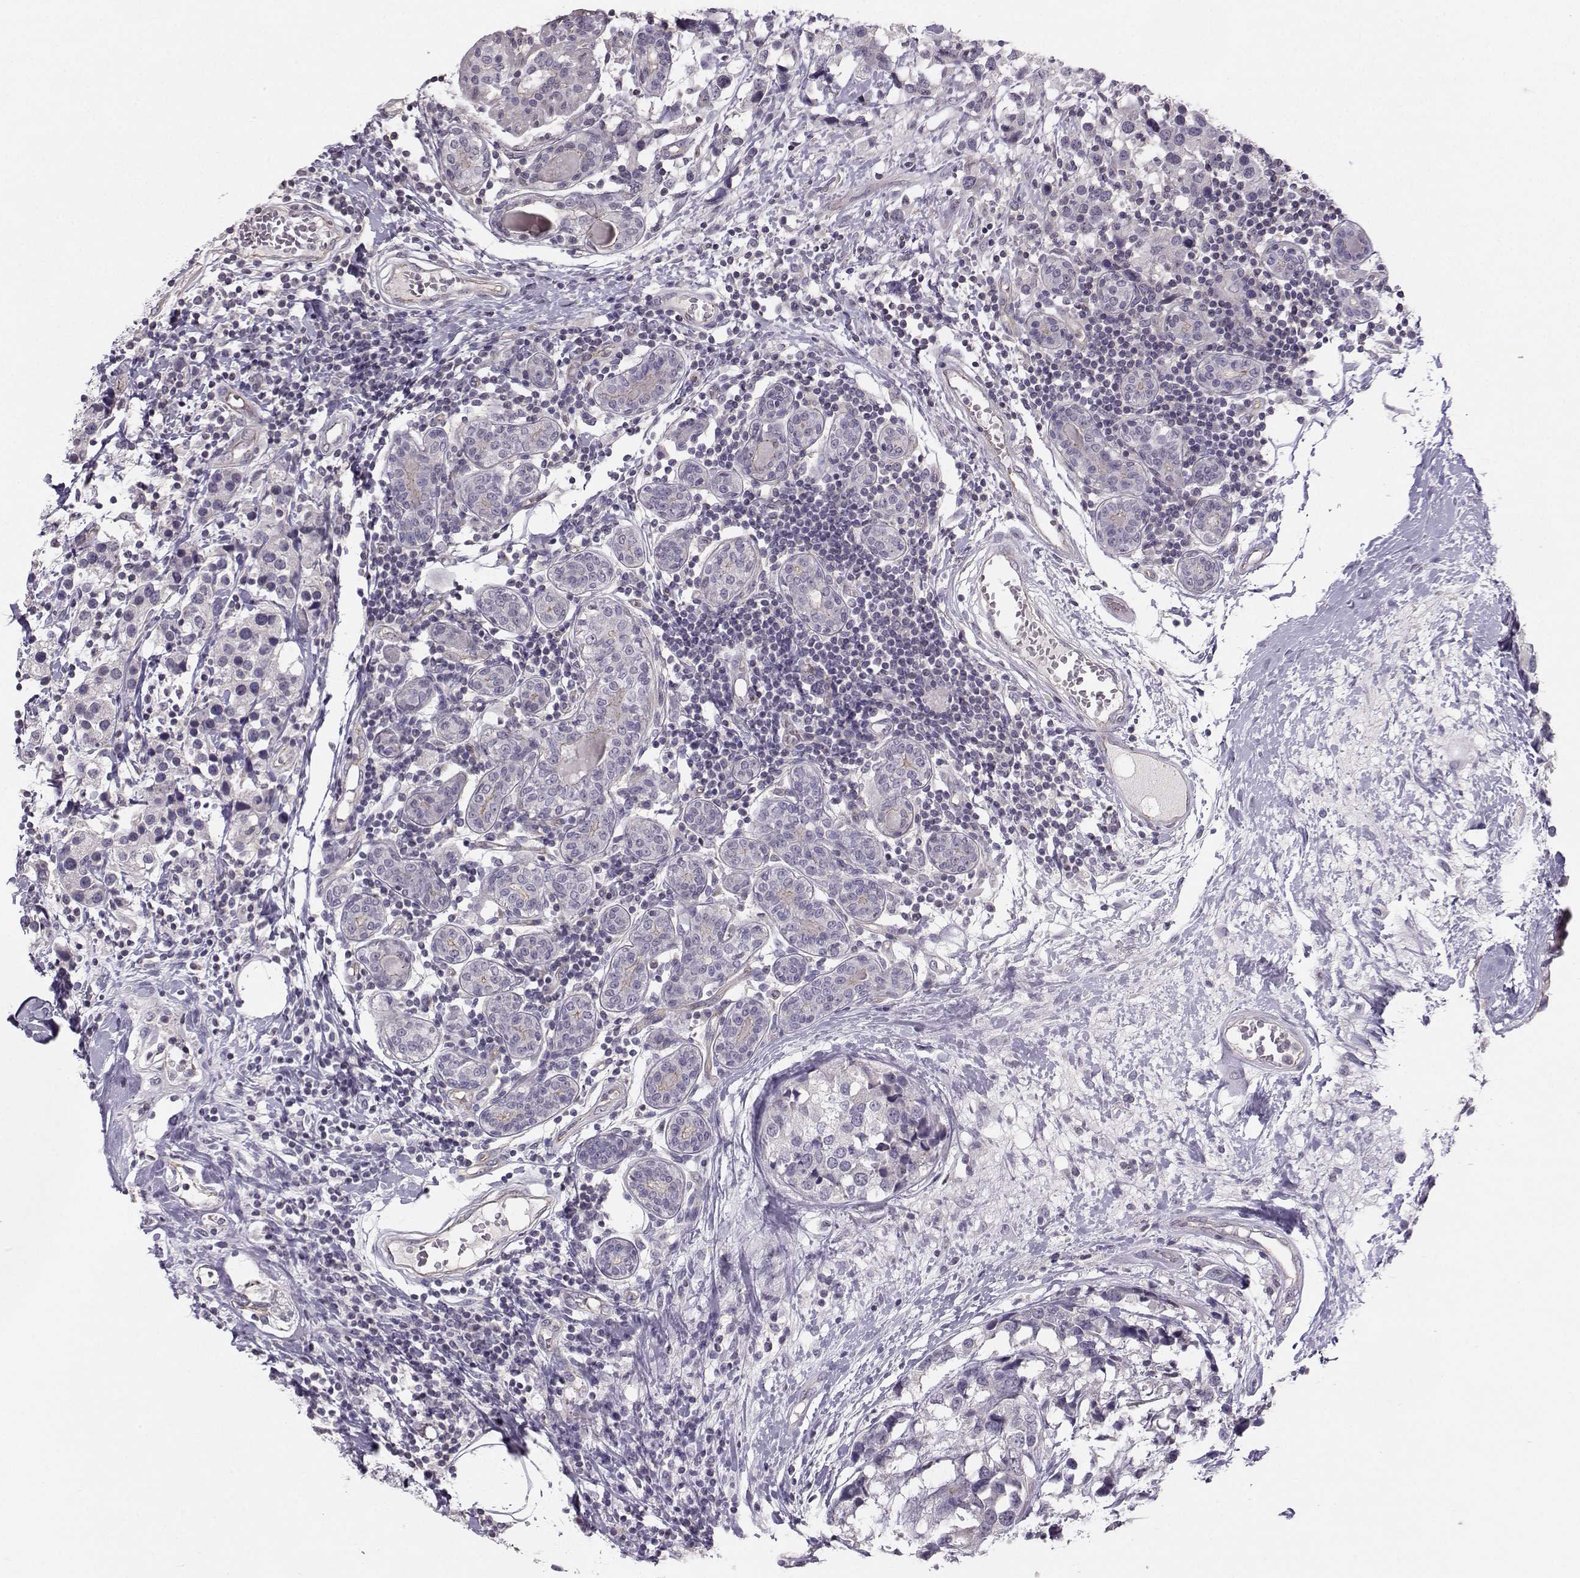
{"staining": {"intensity": "weak", "quantity": "<25%", "location": "cytoplasmic/membranous"}, "tissue": "breast cancer", "cell_type": "Tumor cells", "image_type": "cancer", "snomed": [{"axis": "morphology", "description": "Lobular carcinoma"}, {"axis": "topography", "description": "Breast"}], "caption": "A high-resolution micrograph shows IHC staining of breast cancer, which exhibits no significant positivity in tumor cells.", "gene": "MAST1", "patient": {"sex": "female", "age": 59}}